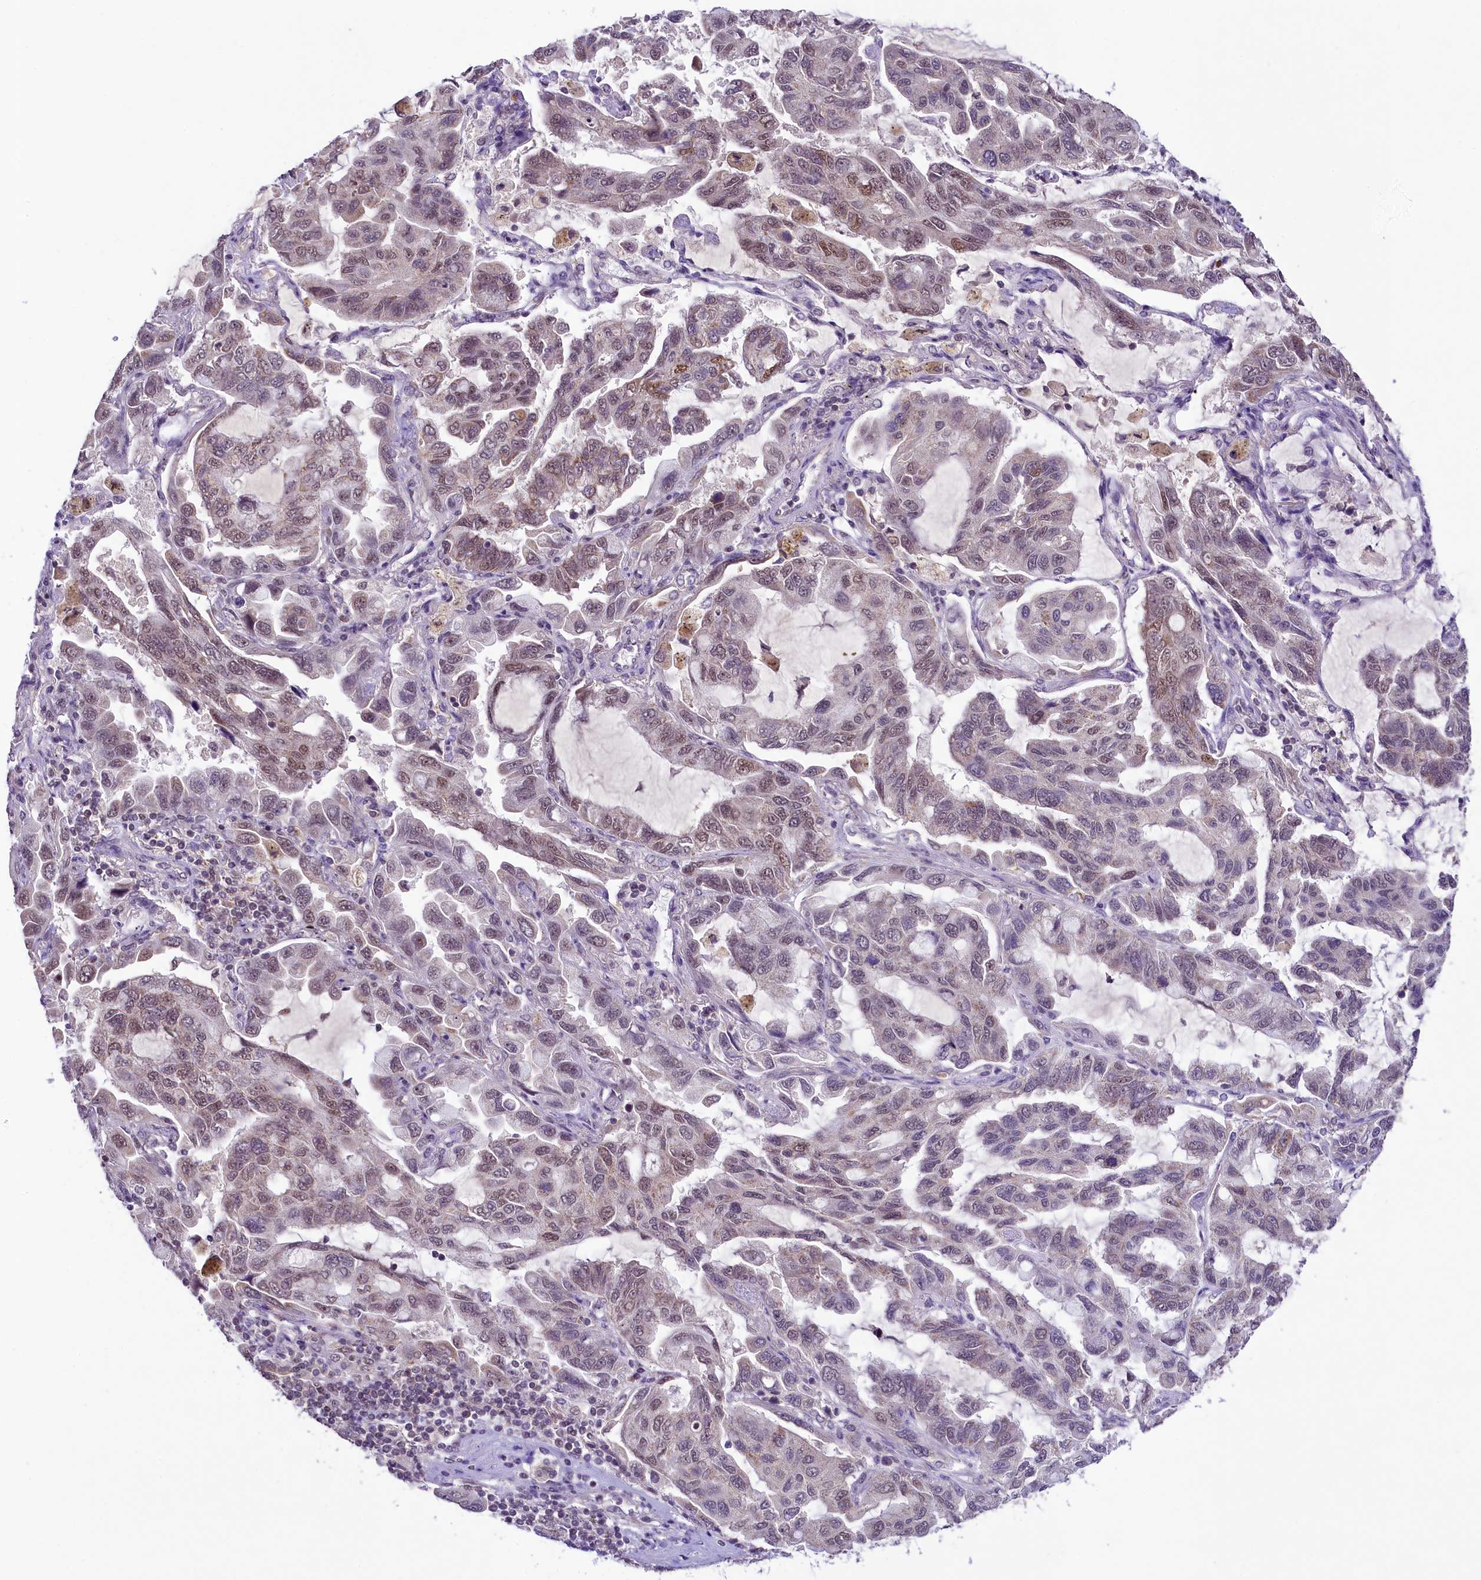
{"staining": {"intensity": "moderate", "quantity": "25%-75%", "location": "nuclear"}, "tissue": "lung cancer", "cell_type": "Tumor cells", "image_type": "cancer", "snomed": [{"axis": "morphology", "description": "Adenocarcinoma, NOS"}, {"axis": "topography", "description": "Lung"}], "caption": "Human lung cancer (adenocarcinoma) stained with a protein marker reveals moderate staining in tumor cells.", "gene": "PAF1", "patient": {"sex": "male", "age": 64}}